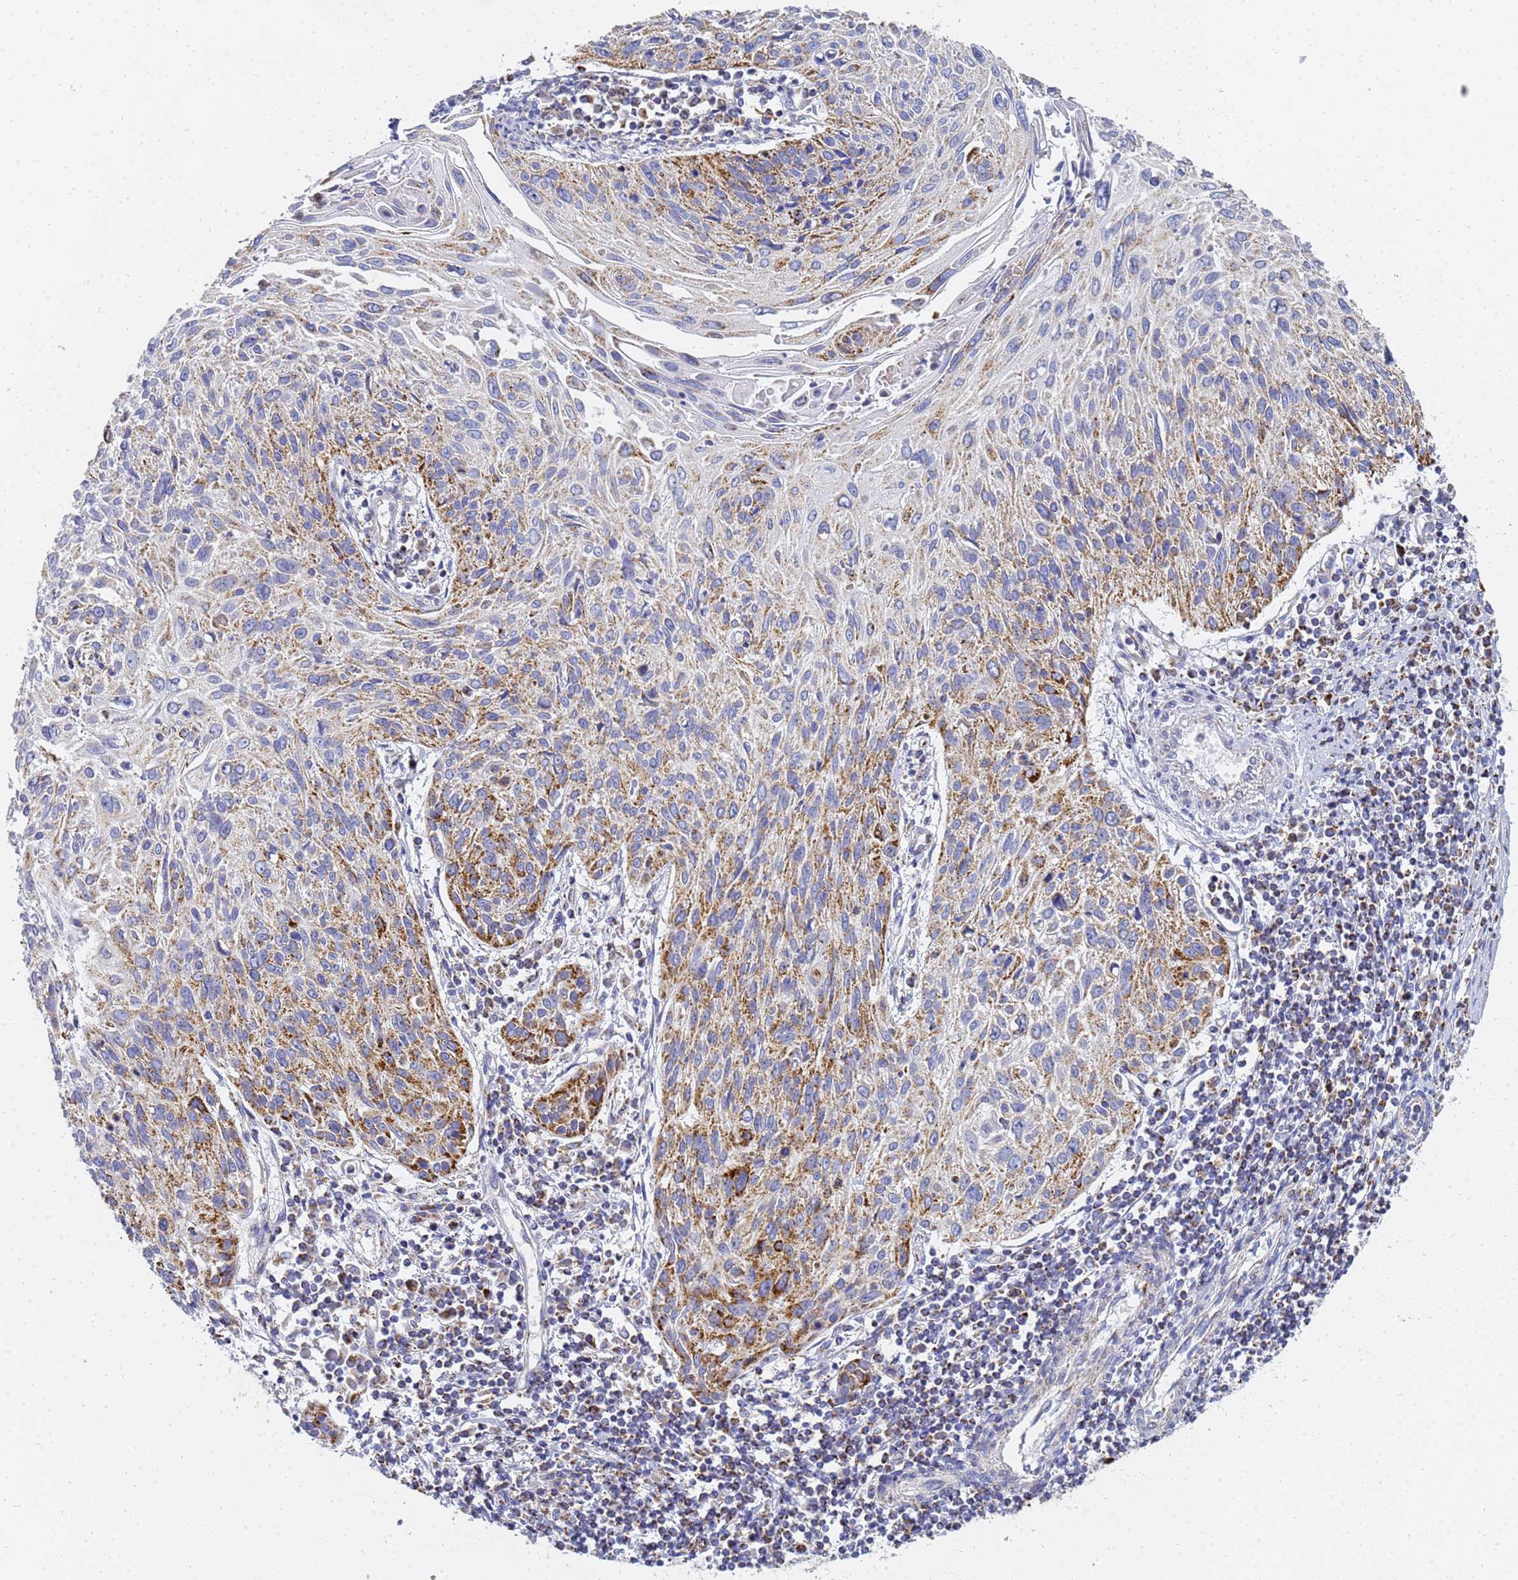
{"staining": {"intensity": "moderate", "quantity": "25%-75%", "location": "cytoplasmic/membranous"}, "tissue": "cervical cancer", "cell_type": "Tumor cells", "image_type": "cancer", "snomed": [{"axis": "morphology", "description": "Squamous cell carcinoma, NOS"}, {"axis": "topography", "description": "Cervix"}], "caption": "Tumor cells reveal medium levels of moderate cytoplasmic/membranous positivity in about 25%-75% of cells in human cervical squamous cell carcinoma.", "gene": "CNIH4", "patient": {"sex": "female", "age": 51}}